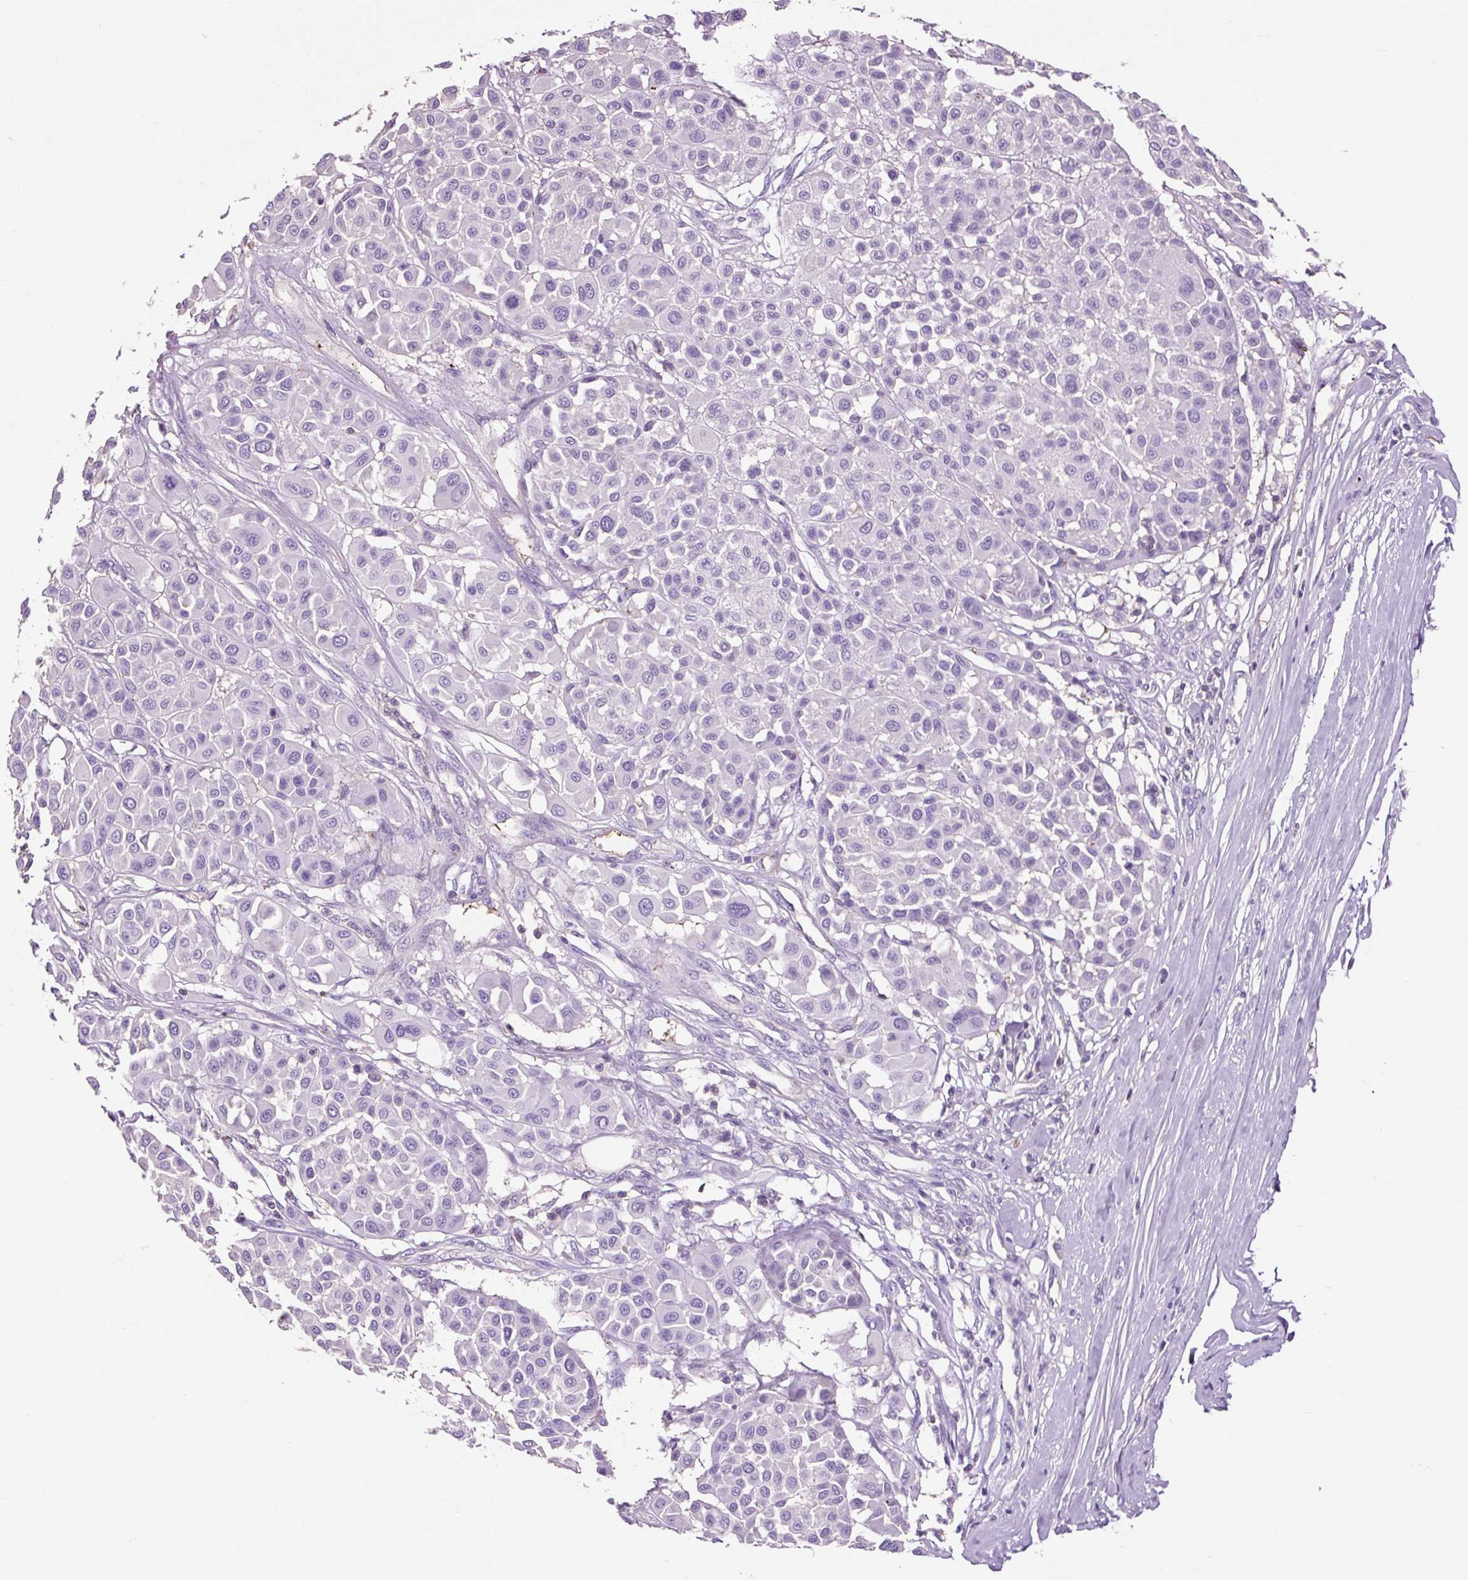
{"staining": {"intensity": "negative", "quantity": "none", "location": "none"}, "tissue": "melanoma", "cell_type": "Tumor cells", "image_type": "cancer", "snomed": [{"axis": "morphology", "description": "Malignant melanoma, Metastatic site"}, {"axis": "topography", "description": "Soft tissue"}], "caption": "Immunohistochemical staining of human malignant melanoma (metastatic site) reveals no significant positivity in tumor cells.", "gene": "OR10A7", "patient": {"sex": "male", "age": 41}}